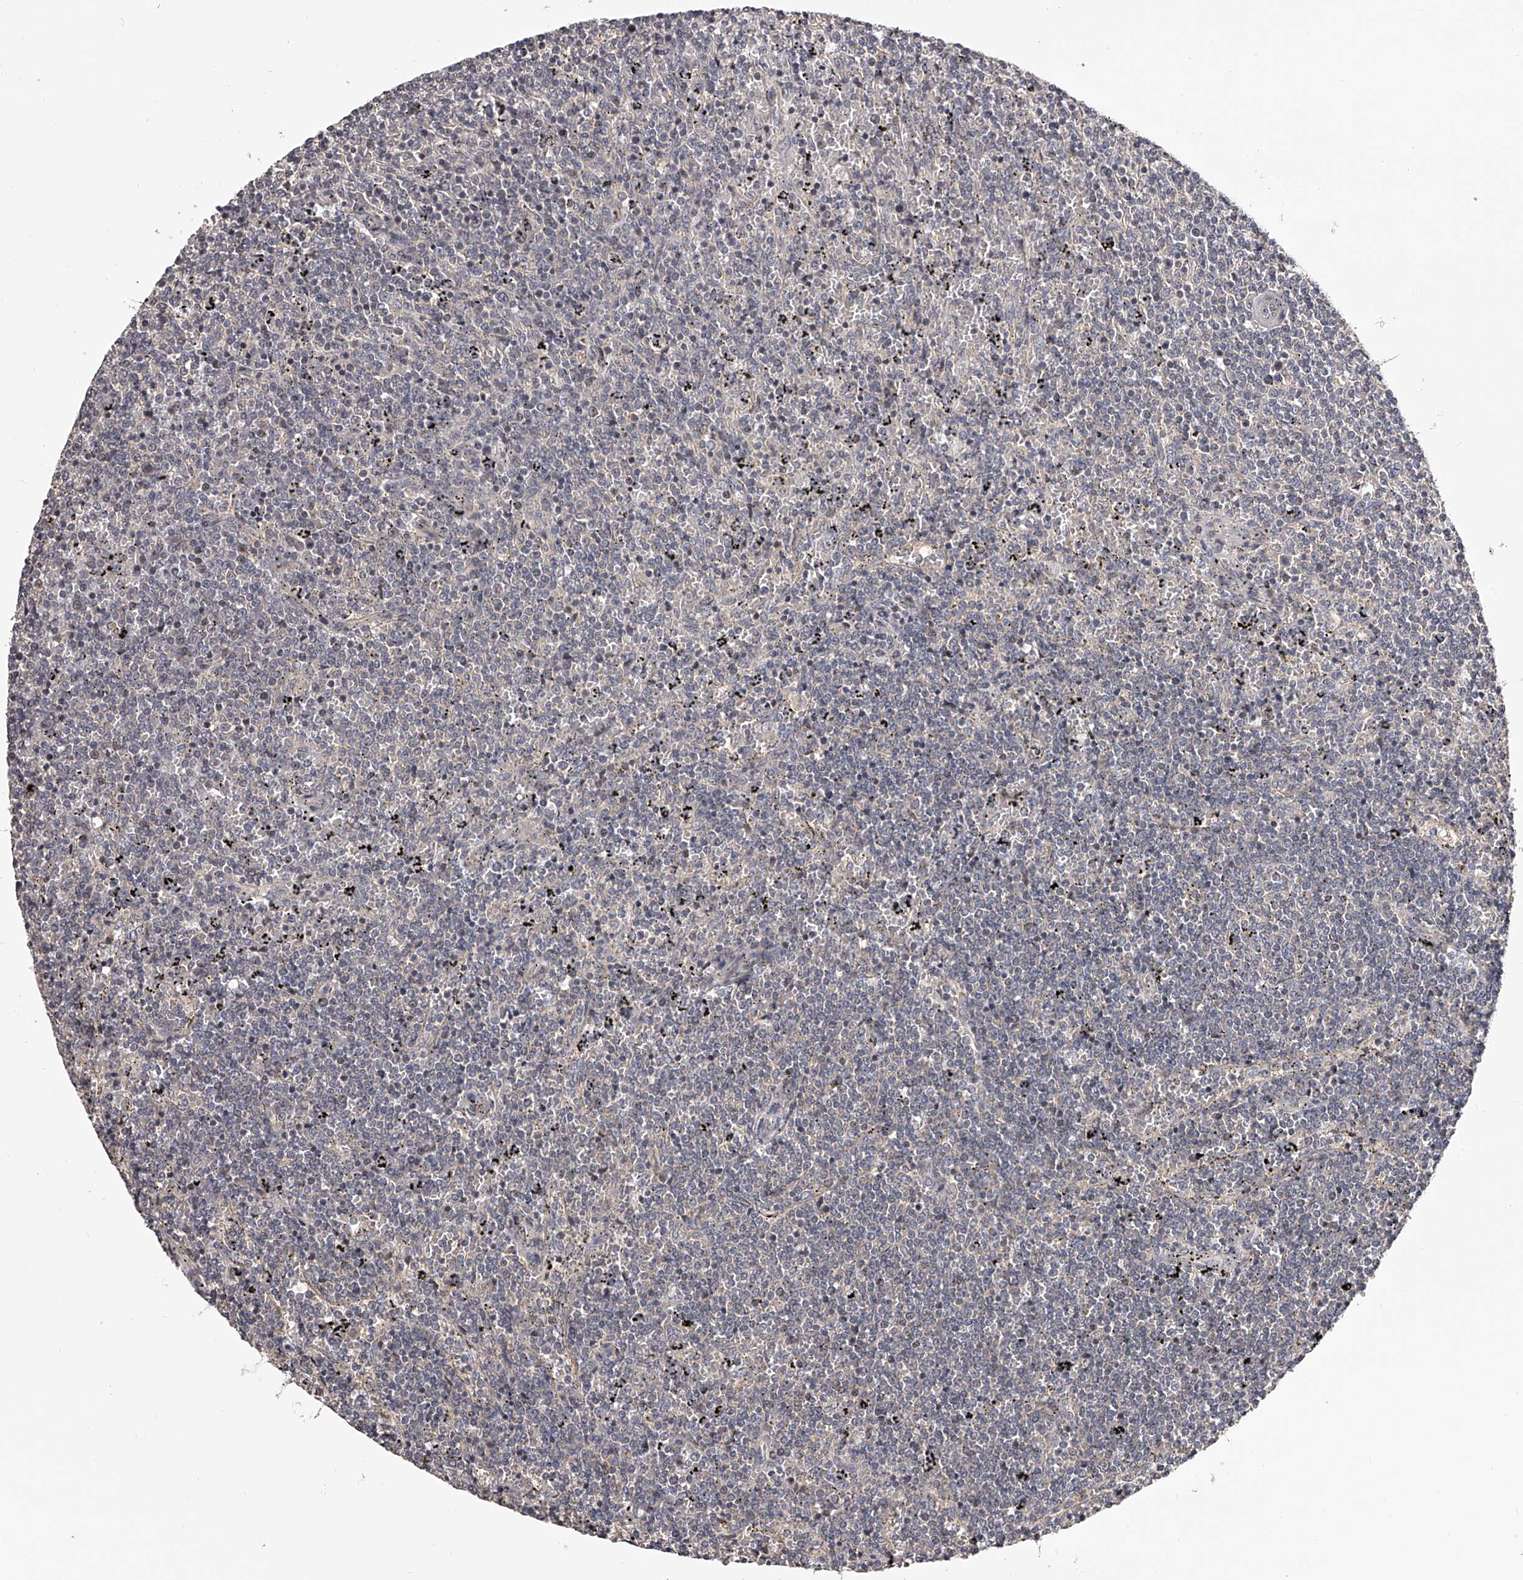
{"staining": {"intensity": "negative", "quantity": "none", "location": "none"}, "tissue": "lymphoma", "cell_type": "Tumor cells", "image_type": "cancer", "snomed": [{"axis": "morphology", "description": "Malignant lymphoma, non-Hodgkin's type, Low grade"}, {"axis": "topography", "description": "Spleen"}], "caption": "IHC image of neoplastic tissue: human low-grade malignant lymphoma, non-Hodgkin's type stained with DAB (3,3'-diaminobenzidine) shows no significant protein expression in tumor cells.", "gene": "PFDN2", "patient": {"sex": "female", "age": 50}}